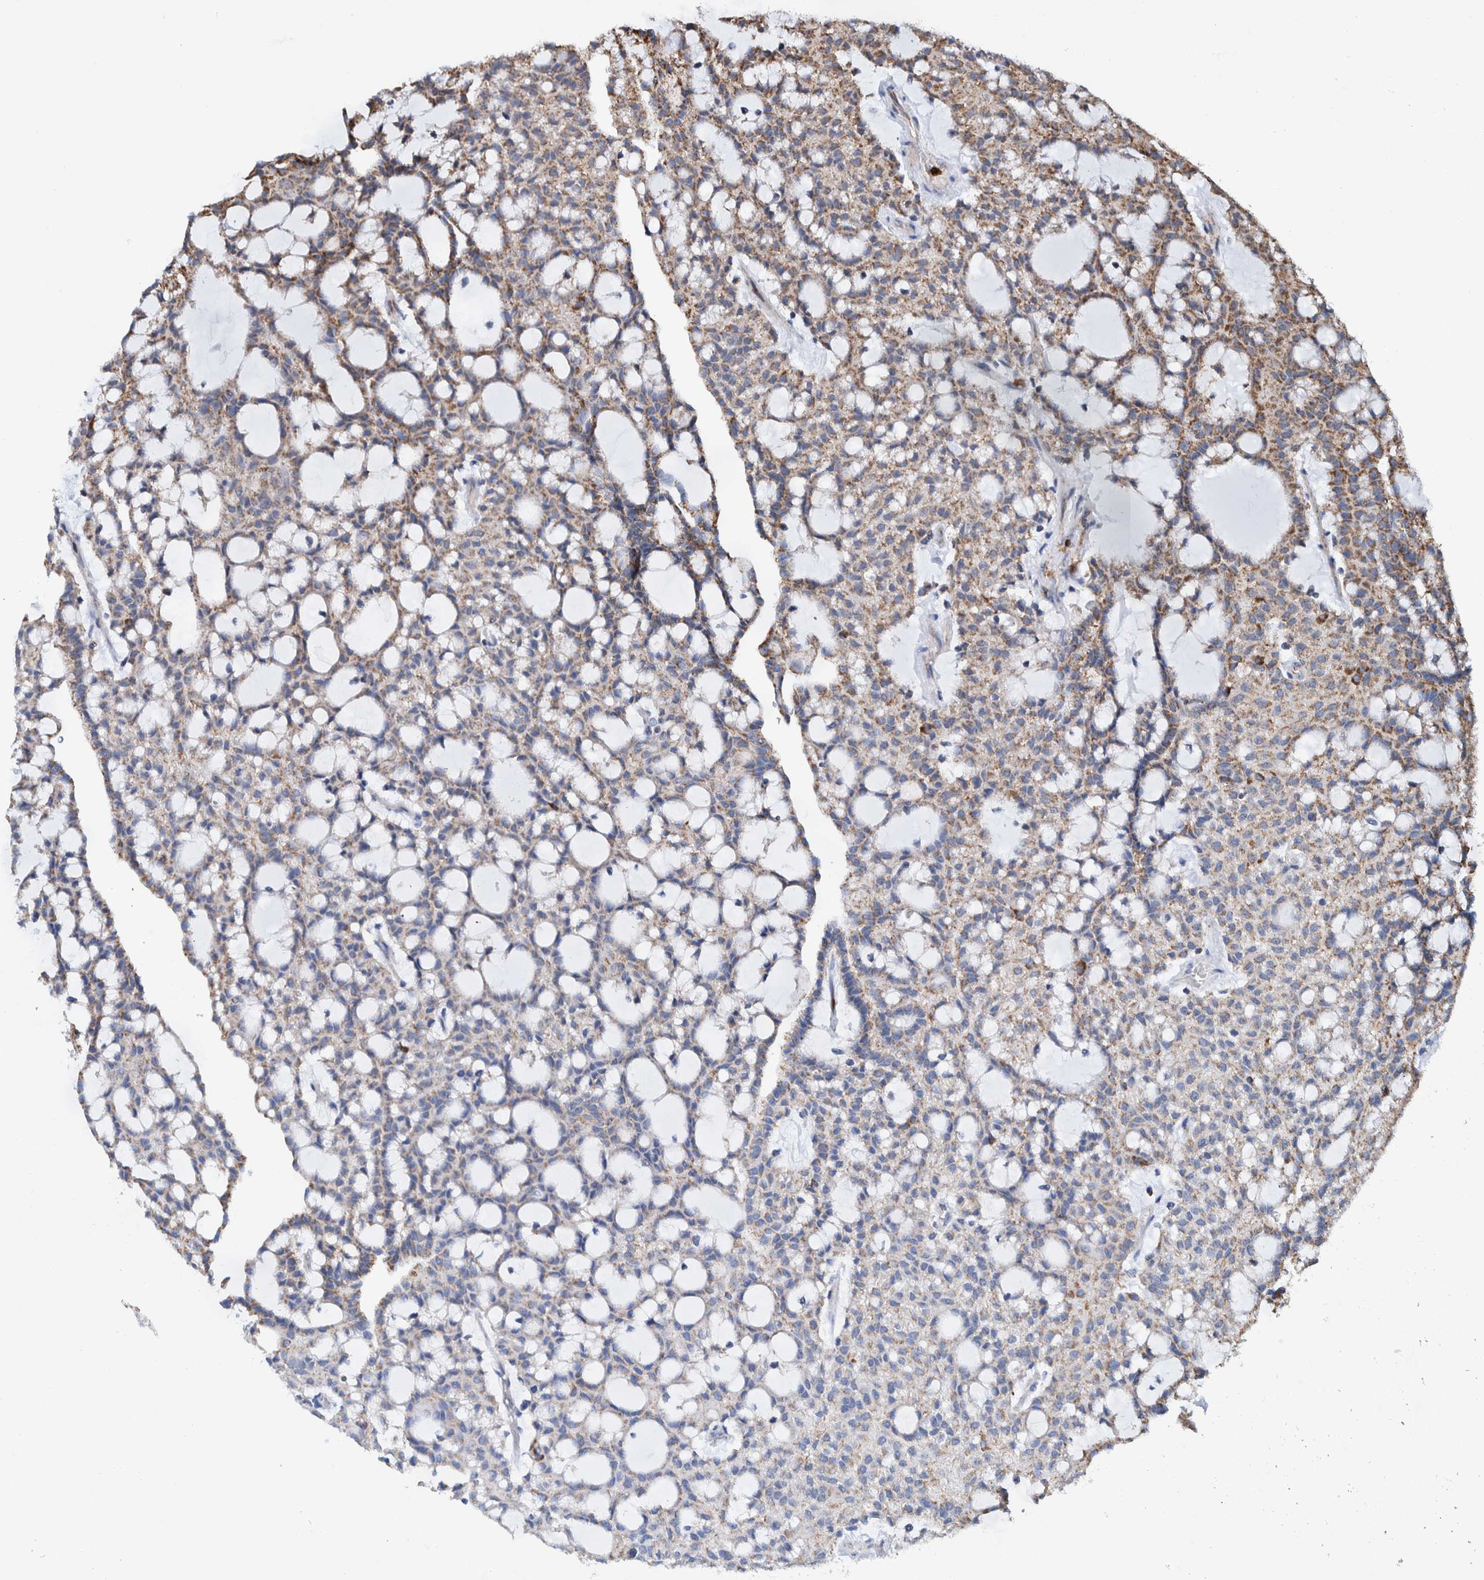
{"staining": {"intensity": "weak", "quantity": "25%-75%", "location": "cytoplasmic/membranous"}, "tissue": "renal cancer", "cell_type": "Tumor cells", "image_type": "cancer", "snomed": [{"axis": "morphology", "description": "Adenocarcinoma, NOS"}, {"axis": "topography", "description": "Kidney"}], "caption": "Approximately 25%-75% of tumor cells in adenocarcinoma (renal) reveal weak cytoplasmic/membranous protein expression as visualized by brown immunohistochemical staining.", "gene": "DECR1", "patient": {"sex": "male", "age": 63}}